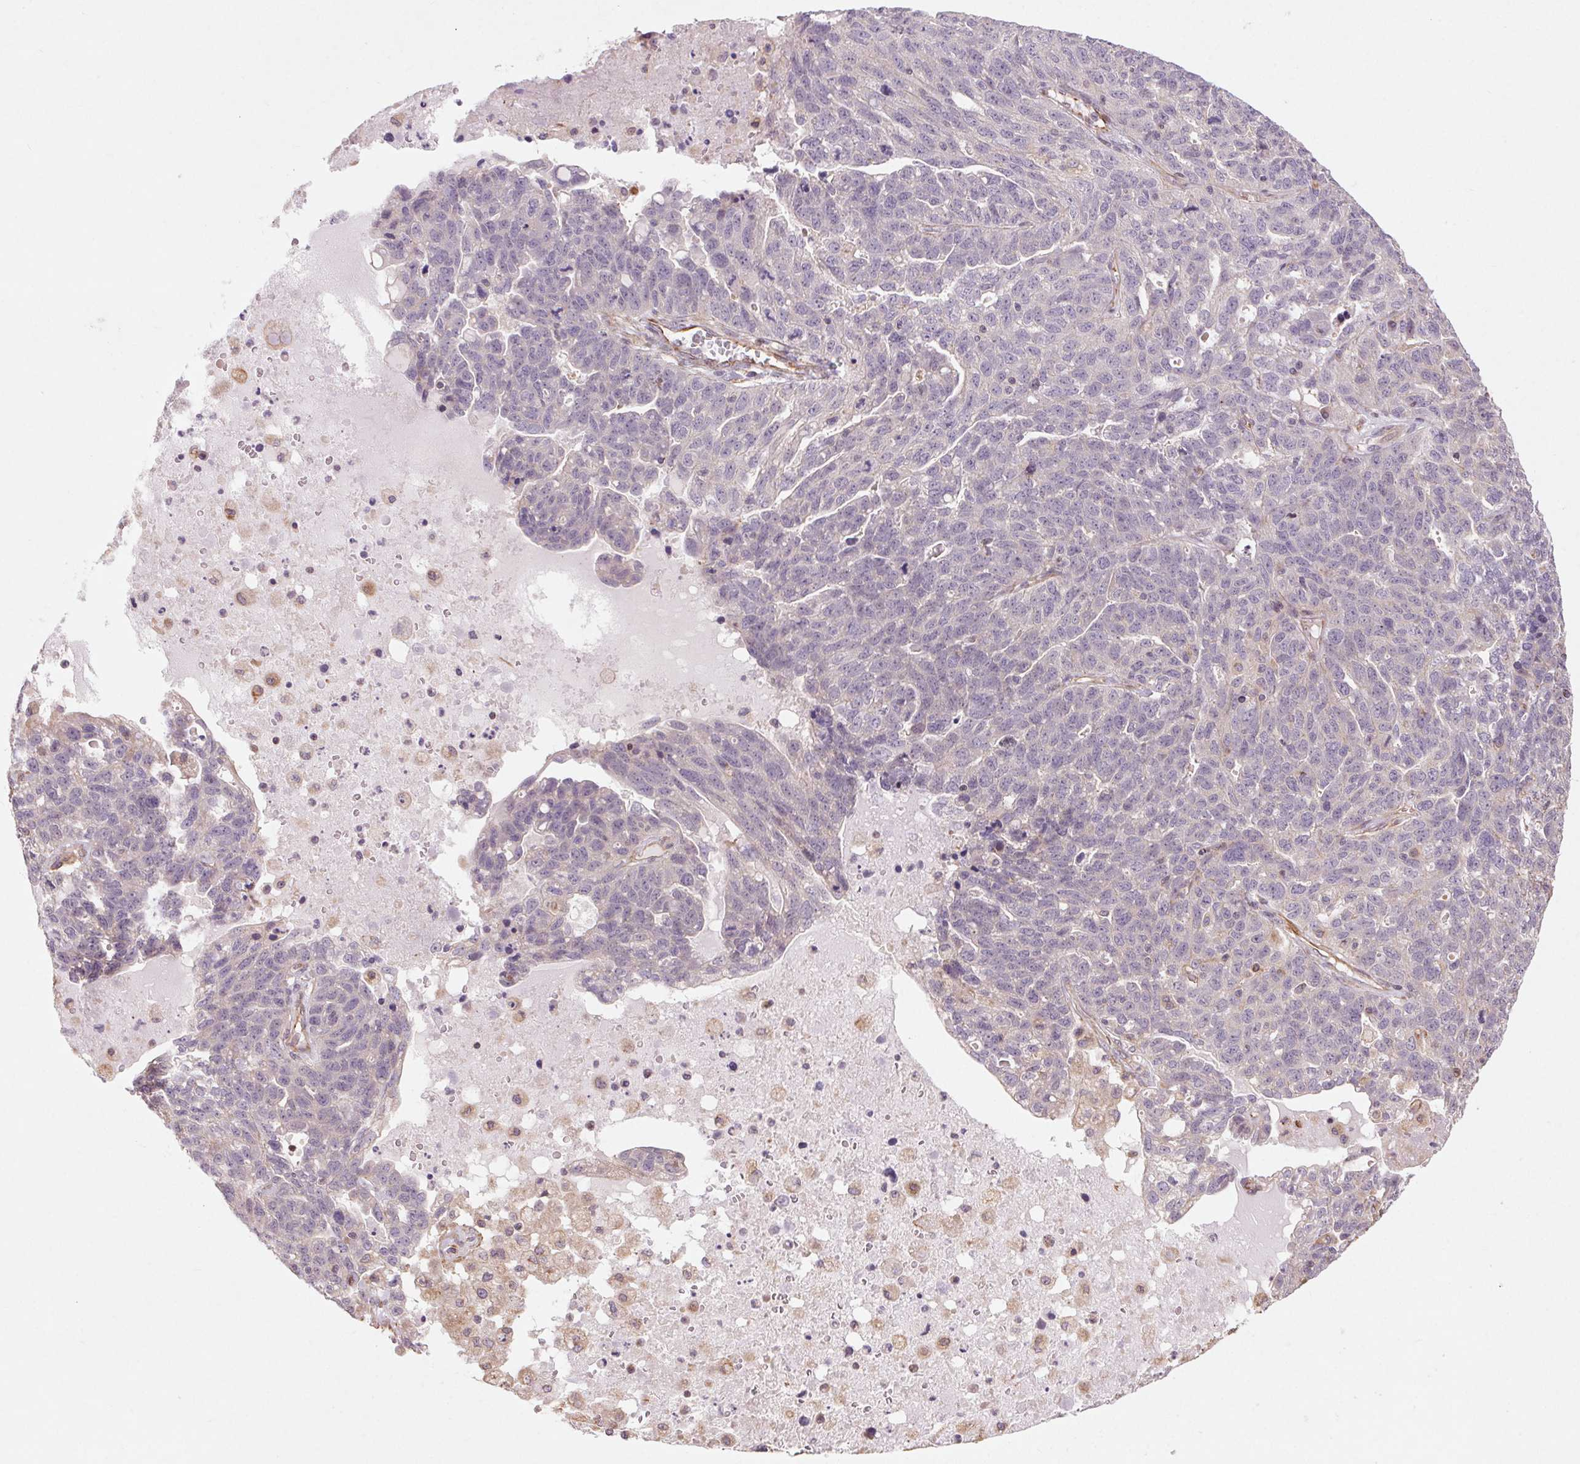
{"staining": {"intensity": "negative", "quantity": "none", "location": "none"}, "tissue": "ovarian cancer", "cell_type": "Tumor cells", "image_type": "cancer", "snomed": [{"axis": "morphology", "description": "Cystadenocarcinoma, serous, NOS"}, {"axis": "topography", "description": "Ovary"}], "caption": "Protein analysis of serous cystadenocarcinoma (ovarian) reveals no significant positivity in tumor cells. (DAB (3,3'-diaminobenzidine) immunohistochemistry (IHC), high magnification).", "gene": "CCSER1", "patient": {"sex": "female", "age": 71}}